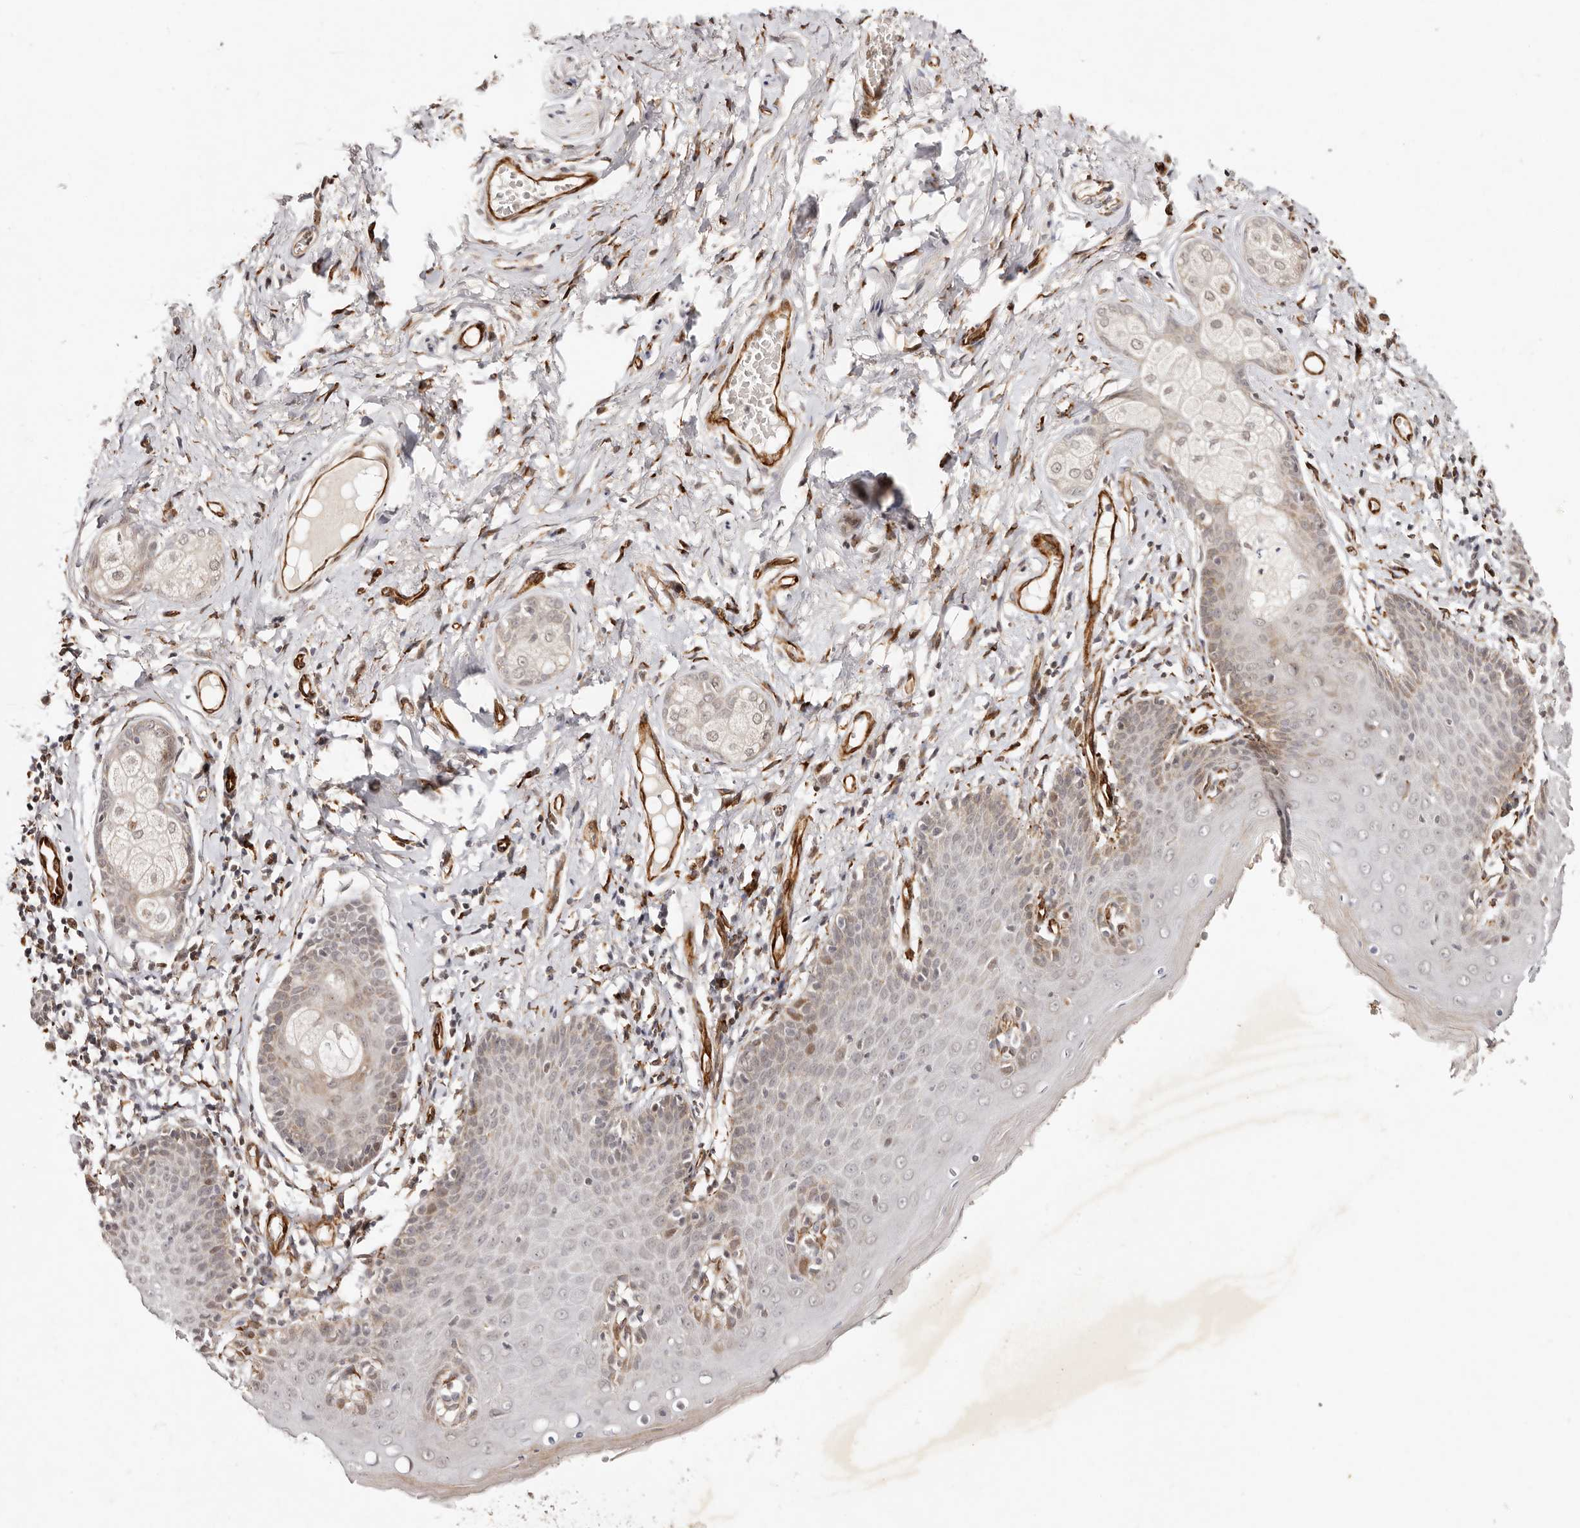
{"staining": {"intensity": "moderate", "quantity": "<25%", "location": "cytoplasmic/membranous"}, "tissue": "skin", "cell_type": "Epidermal cells", "image_type": "normal", "snomed": [{"axis": "morphology", "description": "Normal tissue, NOS"}, {"axis": "topography", "description": "Vulva"}], "caption": "Skin was stained to show a protein in brown. There is low levels of moderate cytoplasmic/membranous positivity in approximately <25% of epidermal cells.", "gene": "BCL2L15", "patient": {"sex": "female", "age": 66}}